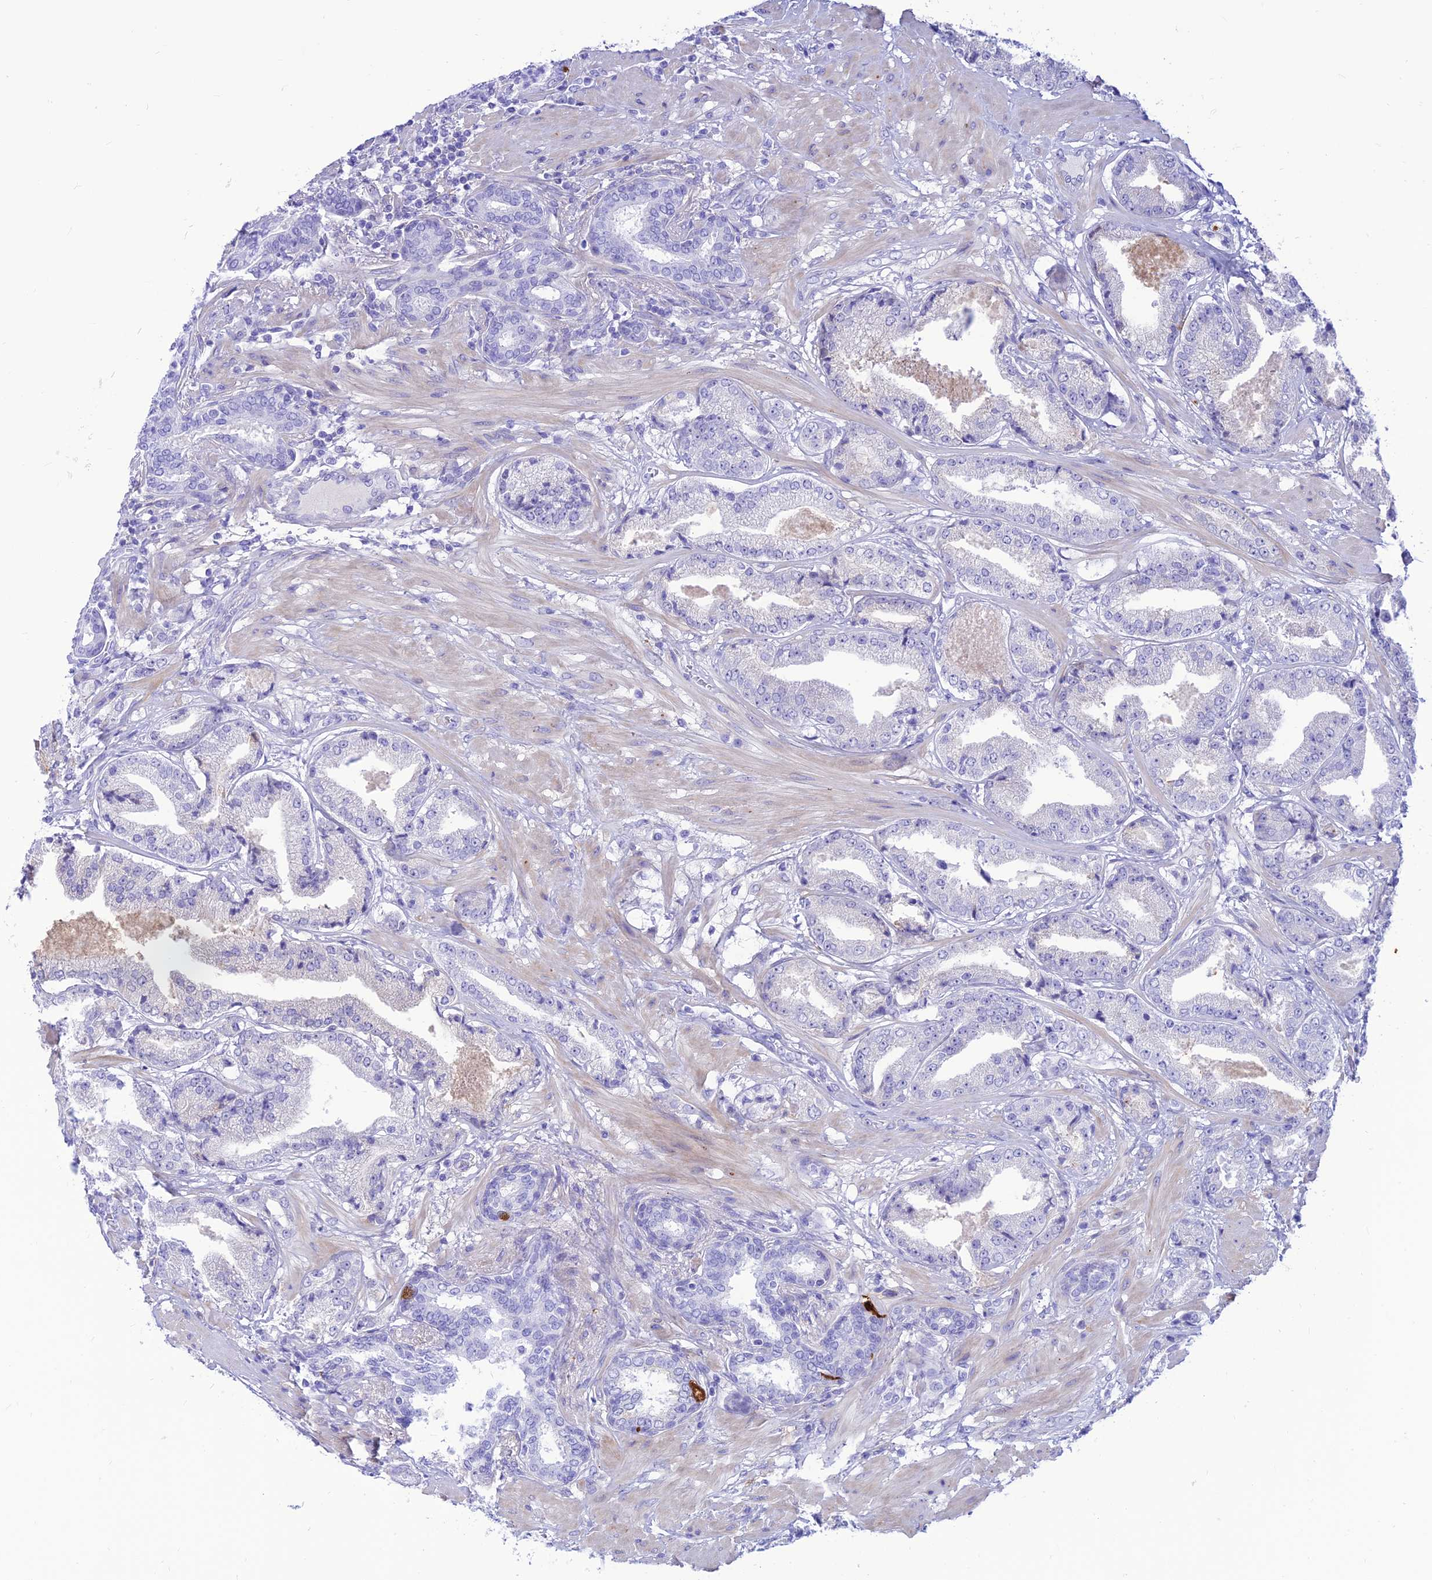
{"staining": {"intensity": "negative", "quantity": "none", "location": "none"}, "tissue": "prostate cancer", "cell_type": "Tumor cells", "image_type": "cancer", "snomed": [{"axis": "morphology", "description": "Adenocarcinoma, High grade"}, {"axis": "topography", "description": "Prostate"}], "caption": "This is an immunohistochemistry micrograph of prostate cancer (high-grade adenocarcinoma). There is no positivity in tumor cells.", "gene": "PRNP", "patient": {"sex": "male", "age": 63}}